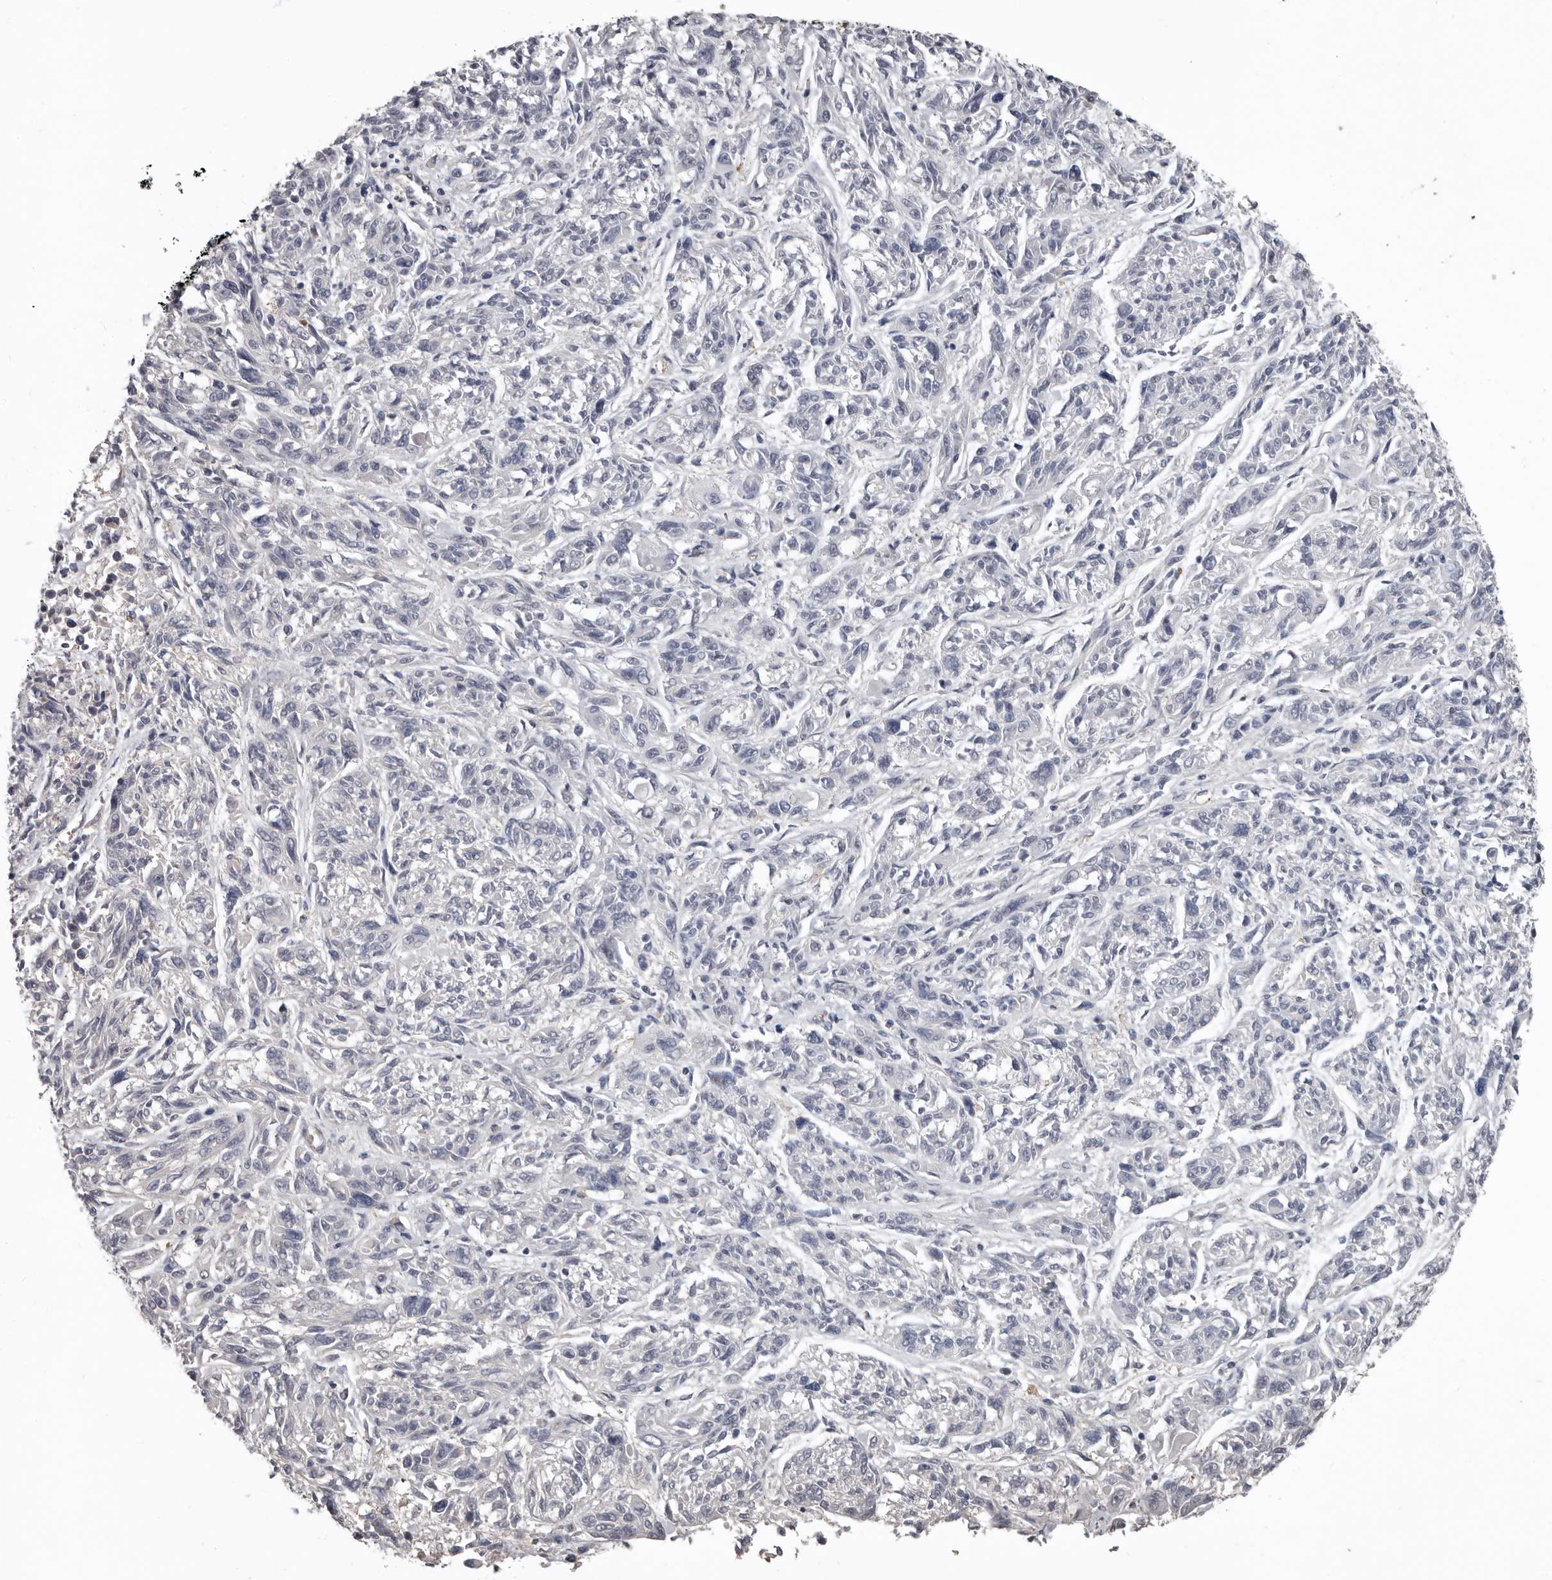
{"staining": {"intensity": "negative", "quantity": "none", "location": "none"}, "tissue": "melanoma", "cell_type": "Tumor cells", "image_type": "cancer", "snomed": [{"axis": "morphology", "description": "Malignant melanoma, NOS"}, {"axis": "topography", "description": "Skin"}], "caption": "An immunohistochemistry micrograph of melanoma is shown. There is no staining in tumor cells of melanoma.", "gene": "RNF217", "patient": {"sex": "male", "age": 53}}